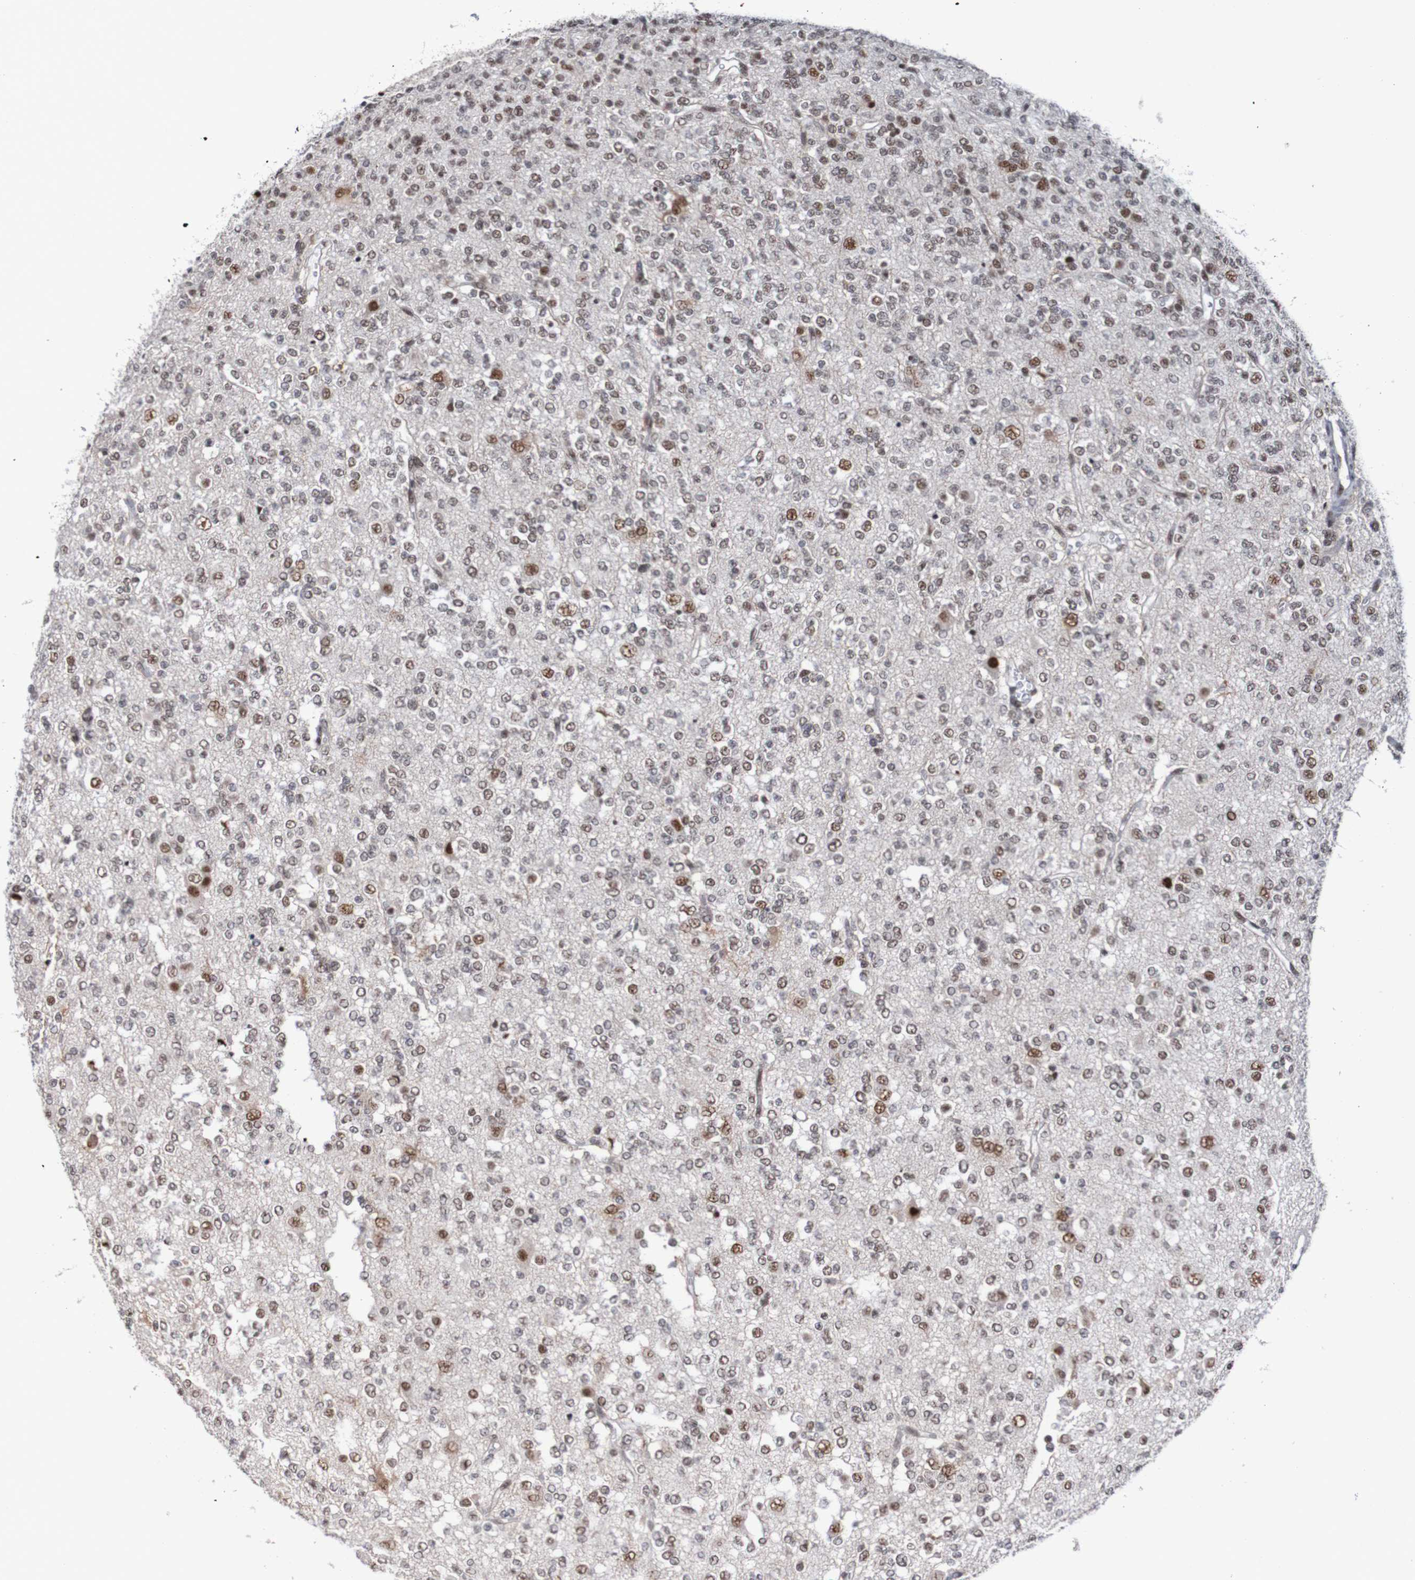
{"staining": {"intensity": "moderate", "quantity": "25%-75%", "location": "nuclear"}, "tissue": "glioma", "cell_type": "Tumor cells", "image_type": "cancer", "snomed": [{"axis": "morphology", "description": "Glioma, malignant, Low grade"}, {"axis": "topography", "description": "Brain"}], "caption": "There is medium levels of moderate nuclear staining in tumor cells of glioma, as demonstrated by immunohistochemical staining (brown color).", "gene": "CDC5L", "patient": {"sex": "male", "age": 38}}